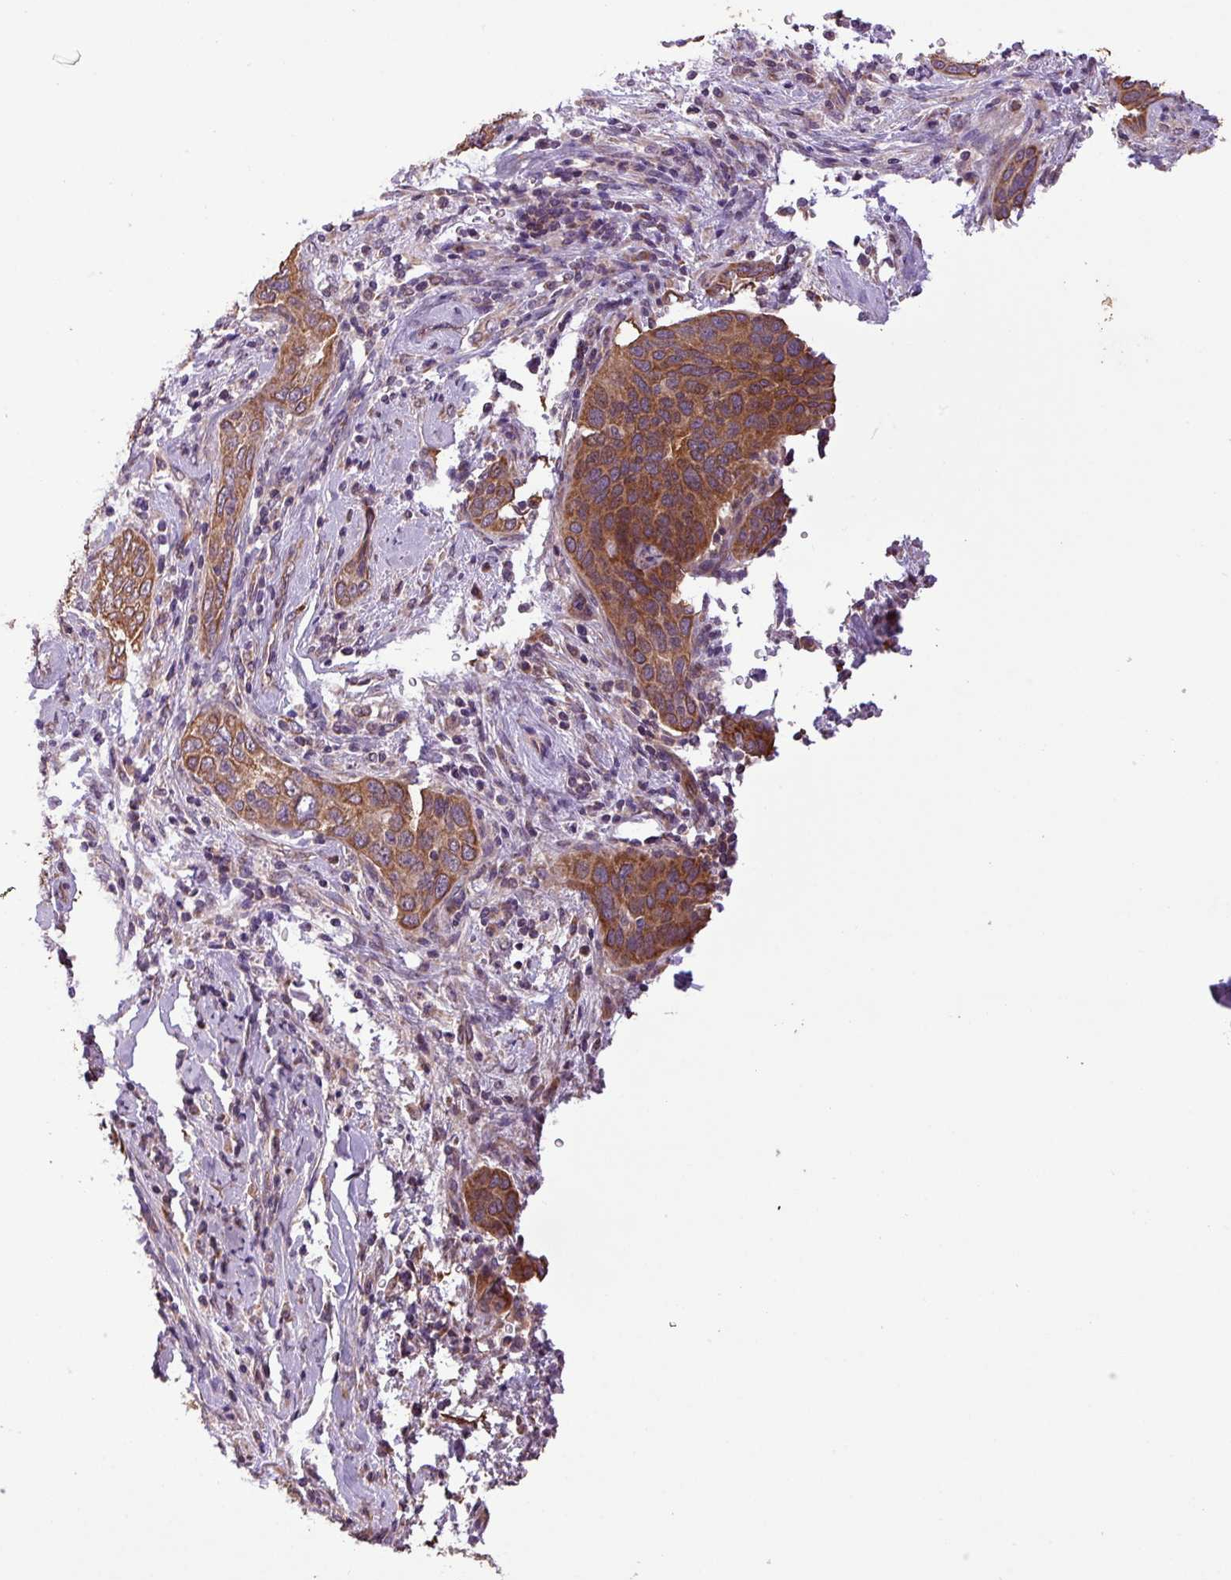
{"staining": {"intensity": "strong", "quantity": ">75%", "location": "cytoplasmic/membranous"}, "tissue": "cervical cancer", "cell_type": "Tumor cells", "image_type": "cancer", "snomed": [{"axis": "morphology", "description": "Squamous cell carcinoma, NOS"}, {"axis": "topography", "description": "Cervix"}], "caption": "Protein staining of cervical squamous cell carcinoma tissue shows strong cytoplasmic/membranous expression in about >75% of tumor cells.", "gene": "TIMM10B", "patient": {"sex": "female", "age": 60}}